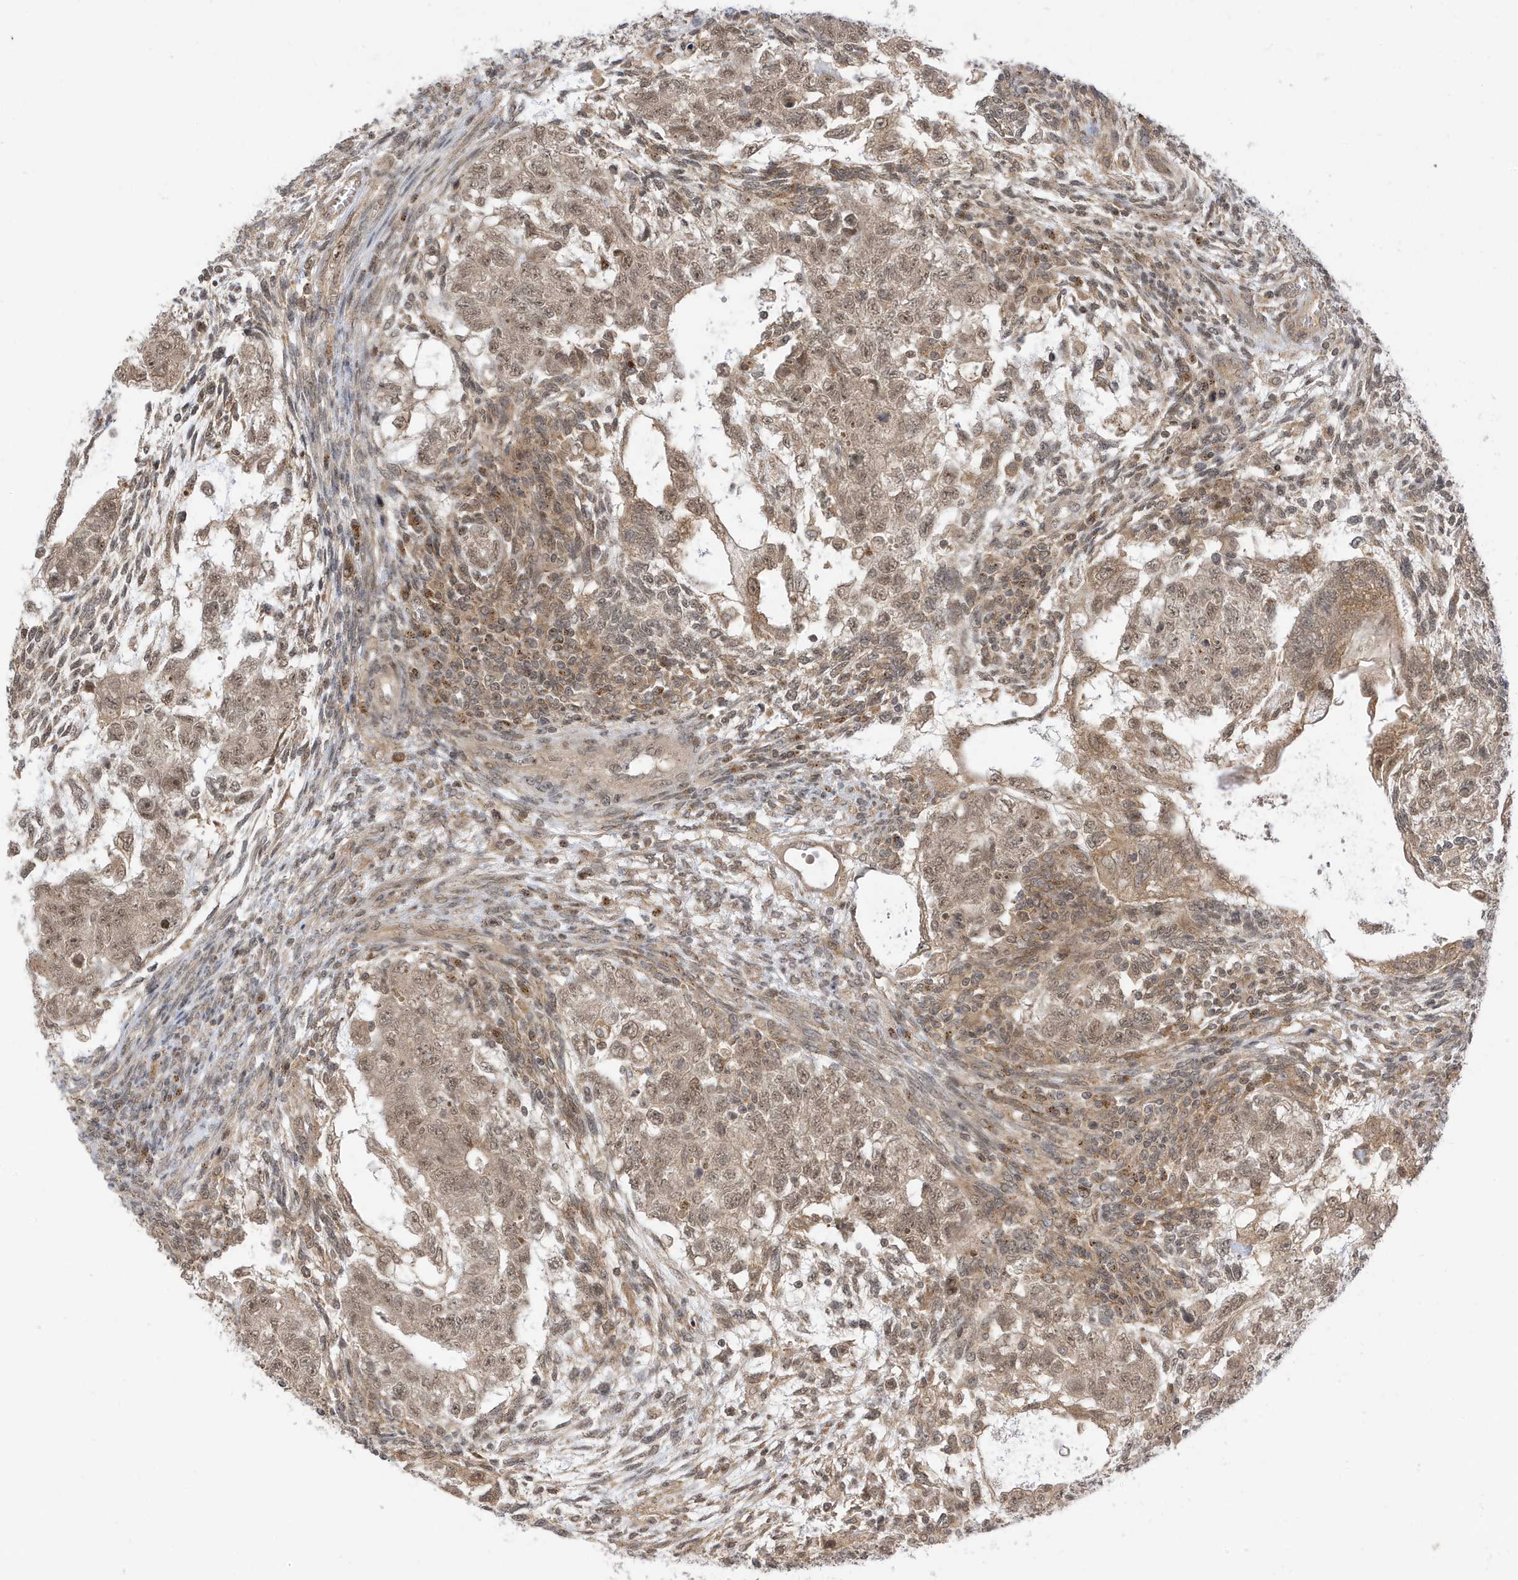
{"staining": {"intensity": "moderate", "quantity": ">75%", "location": "cytoplasmic/membranous,nuclear"}, "tissue": "testis cancer", "cell_type": "Tumor cells", "image_type": "cancer", "snomed": [{"axis": "morphology", "description": "Carcinoma, Embryonal, NOS"}, {"axis": "topography", "description": "Testis"}], "caption": "The micrograph exhibits a brown stain indicating the presence of a protein in the cytoplasmic/membranous and nuclear of tumor cells in testis cancer.", "gene": "TAB3", "patient": {"sex": "male", "age": 37}}